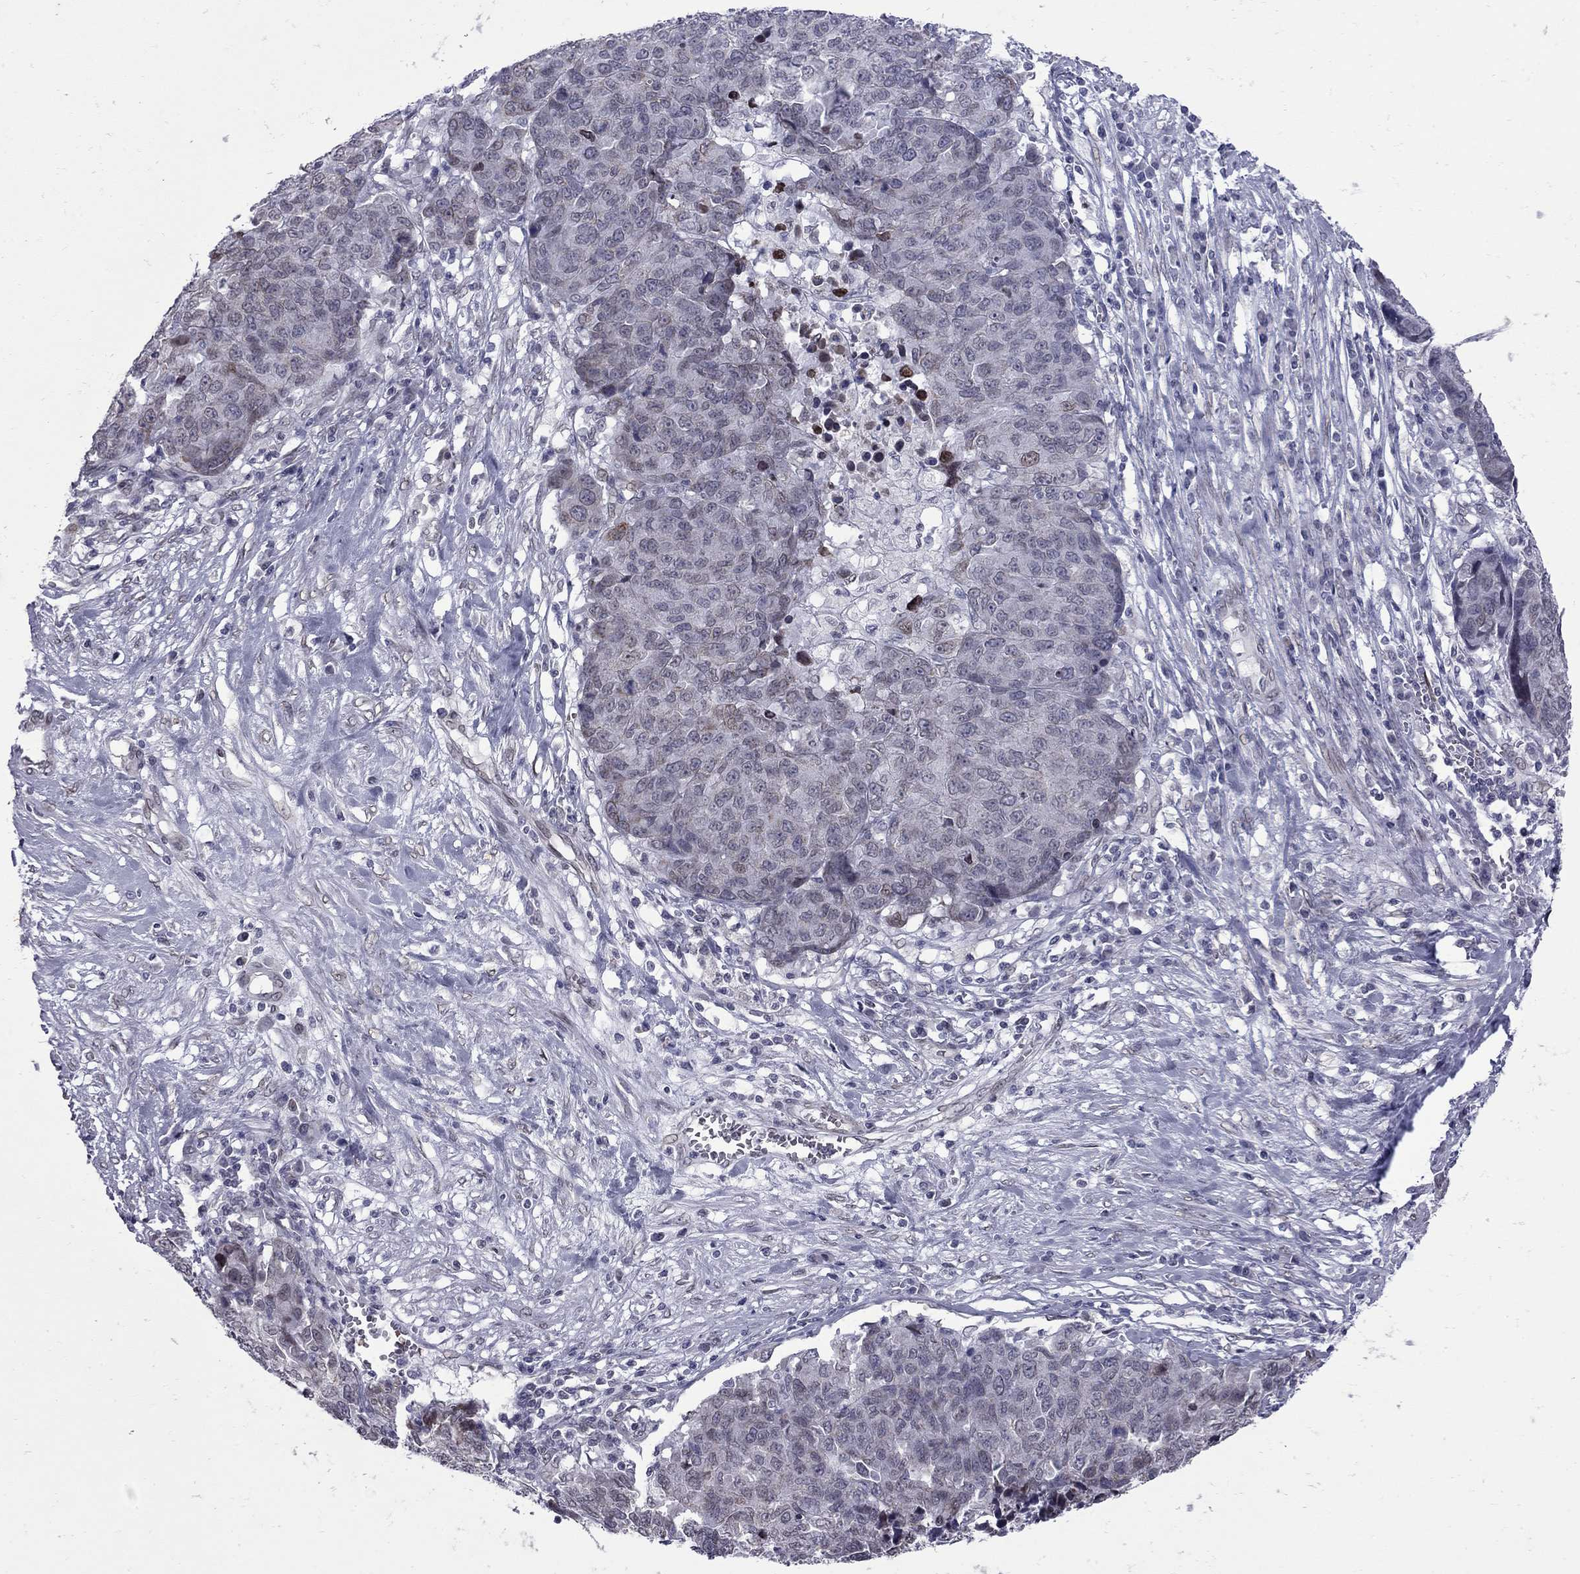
{"staining": {"intensity": "weak", "quantity": "<25%", "location": "cytoplasmic/membranous"}, "tissue": "ovarian cancer", "cell_type": "Tumor cells", "image_type": "cancer", "snomed": [{"axis": "morphology", "description": "Cystadenocarcinoma, serous, NOS"}, {"axis": "topography", "description": "Ovary"}], "caption": "This micrograph is of ovarian serous cystadenocarcinoma stained with immunohistochemistry (IHC) to label a protein in brown with the nuclei are counter-stained blue. There is no staining in tumor cells.", "gene": "CLTCL1", "patient": {"sex": "female", "age": 87}}